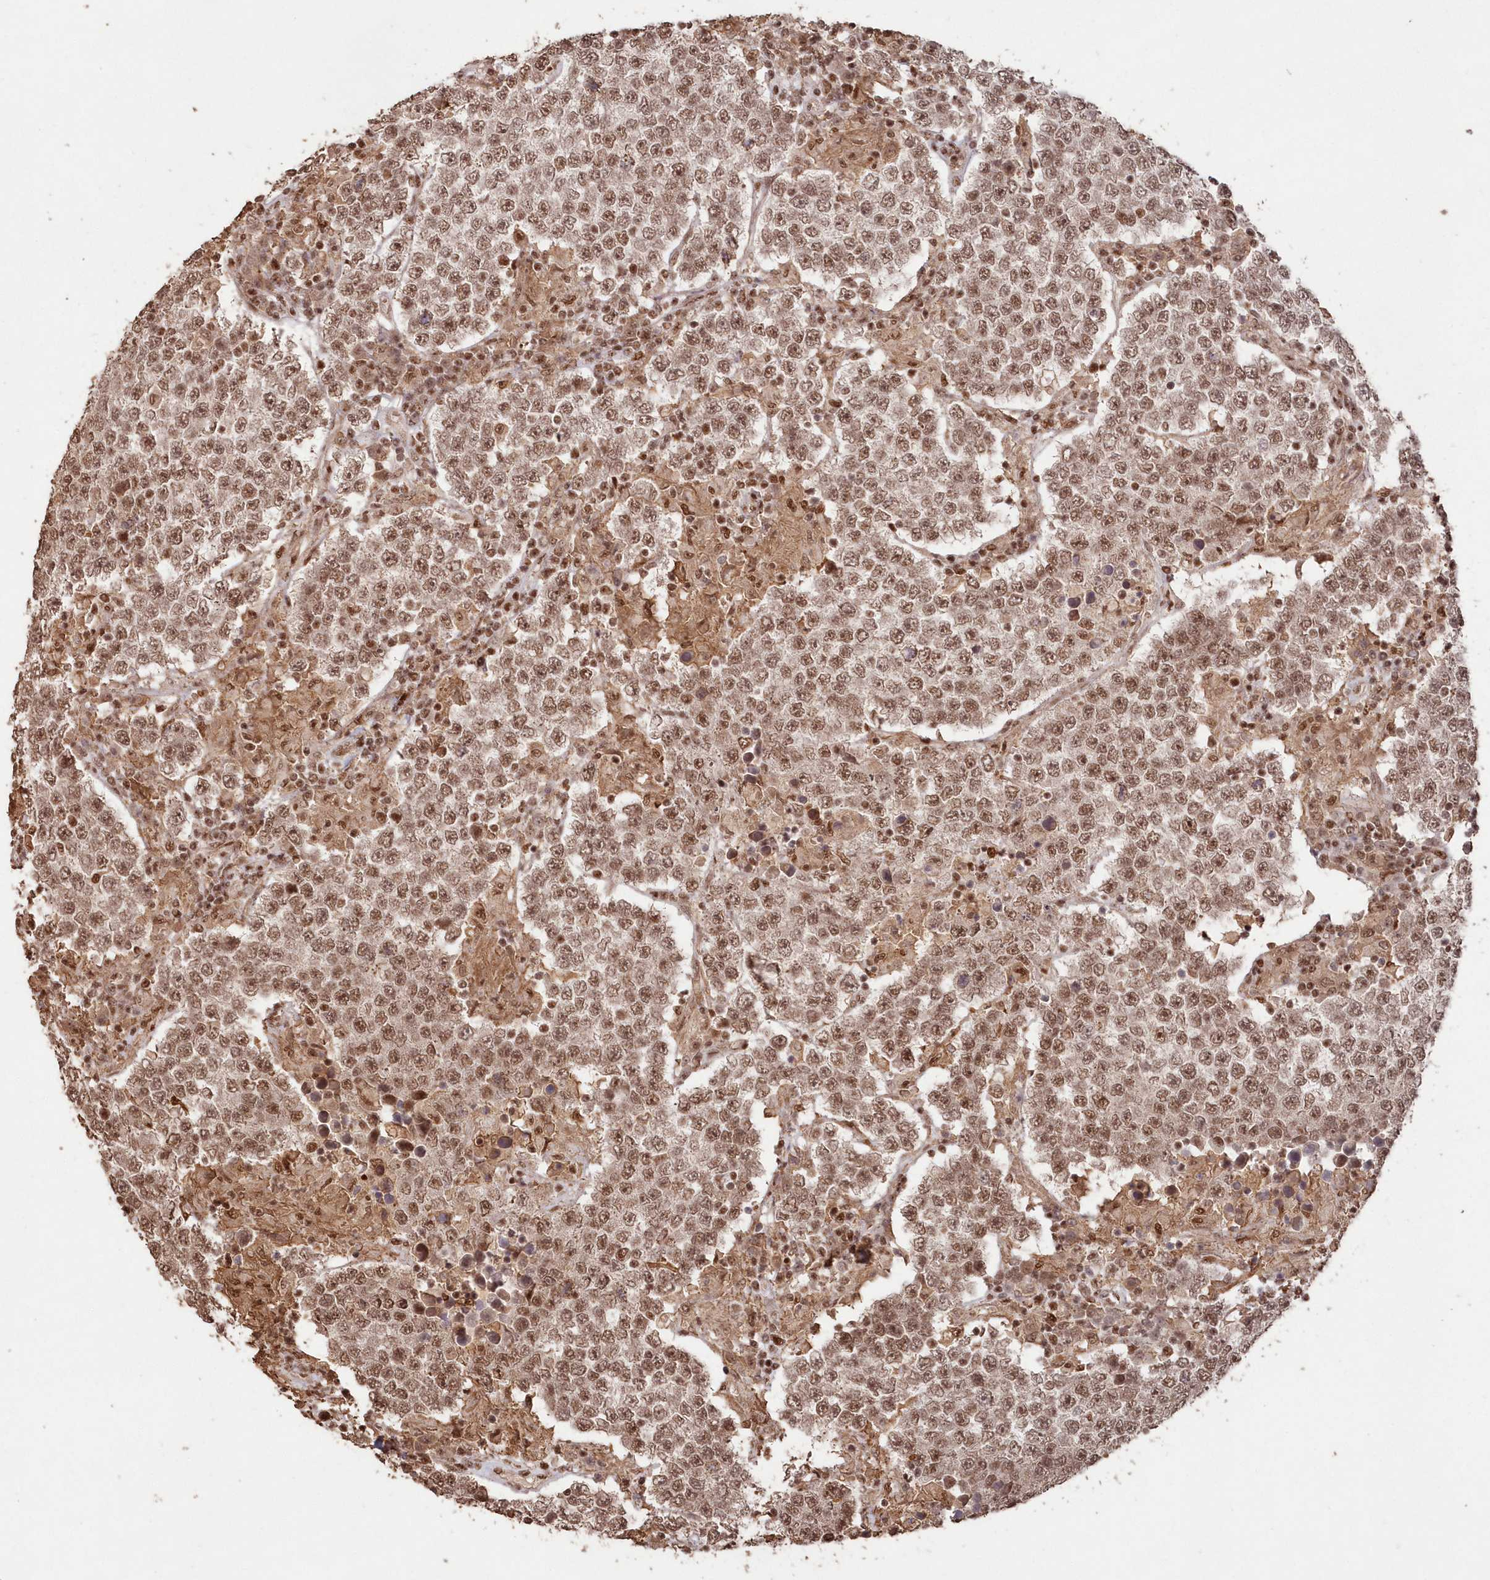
{"staining": {"intensity": "moderate", "quantity": ">75%", "location": "nuclear"}, "tissue": "testis cancer", "cell_type": "Tumor cells", "image_type": "cancer", "snomed": [{"axis": "morphology", "description": "Normal tissue, NOS"}, {"axis": "morphology", "description": "Urothelial carcinoma, High grade"}, {"axis": "morphology", "description": "Seminoma, NOS"}, {"axis": "morphology", "description": "Carcinoma, Embryonal, NOS"}, {"axis": "topography", "description": "Urinary bladder"}, {"axis": "topography", "description": "Testis"}], "caption": "Immunohistochemical staining of human testis cancer displays medium levels of moderate nuclear staining in approximately >75% of tumor cells.", "gene": "PDS5A", "patient": {"sex": "male", "age": 41}}